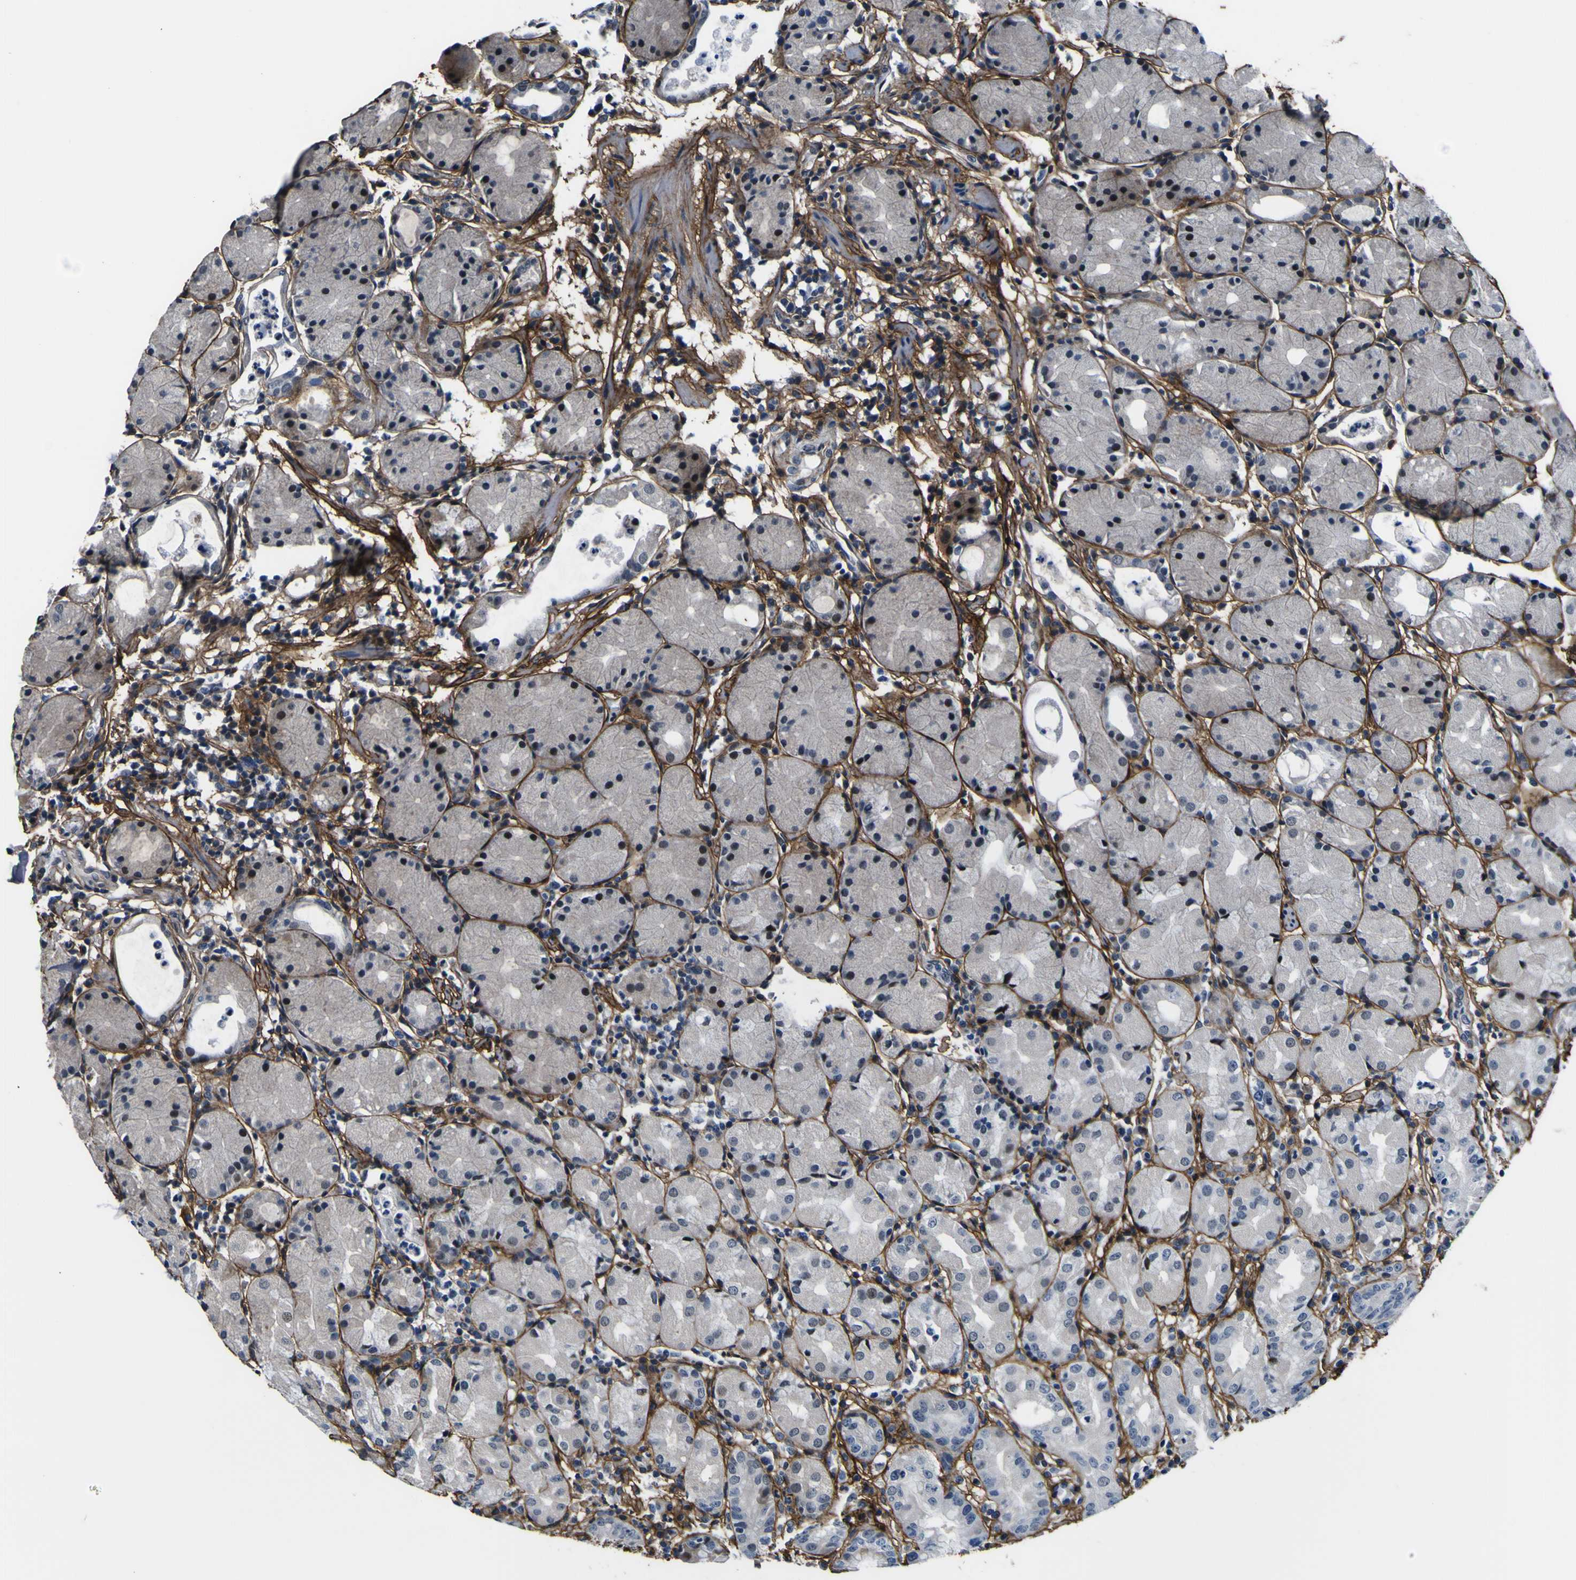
{"staining": {"intensity": "moderate", "quantity": "25%-75%", "location": "cytoplasmic/membranous"}, "tissue": "stomach", "cell_type": "Glandular cells", "image_type": "normal", "snomed": [{"axis": "morphology", "description": "Normal tissue, NOS"}, {"axis": "topography", "description": "Stomach"}, {"axis": "topography", "description": "Stomach, lower"}], "caption": "Glandular cells demonstrate medium levels of moderate cytoplasmic/membranous staining in about 25%-75% of cells in unremarkable stomach. Nuclei are stained in blue.", "gene": "POSTN", "patient": {"sex": "female", "age": 75}}